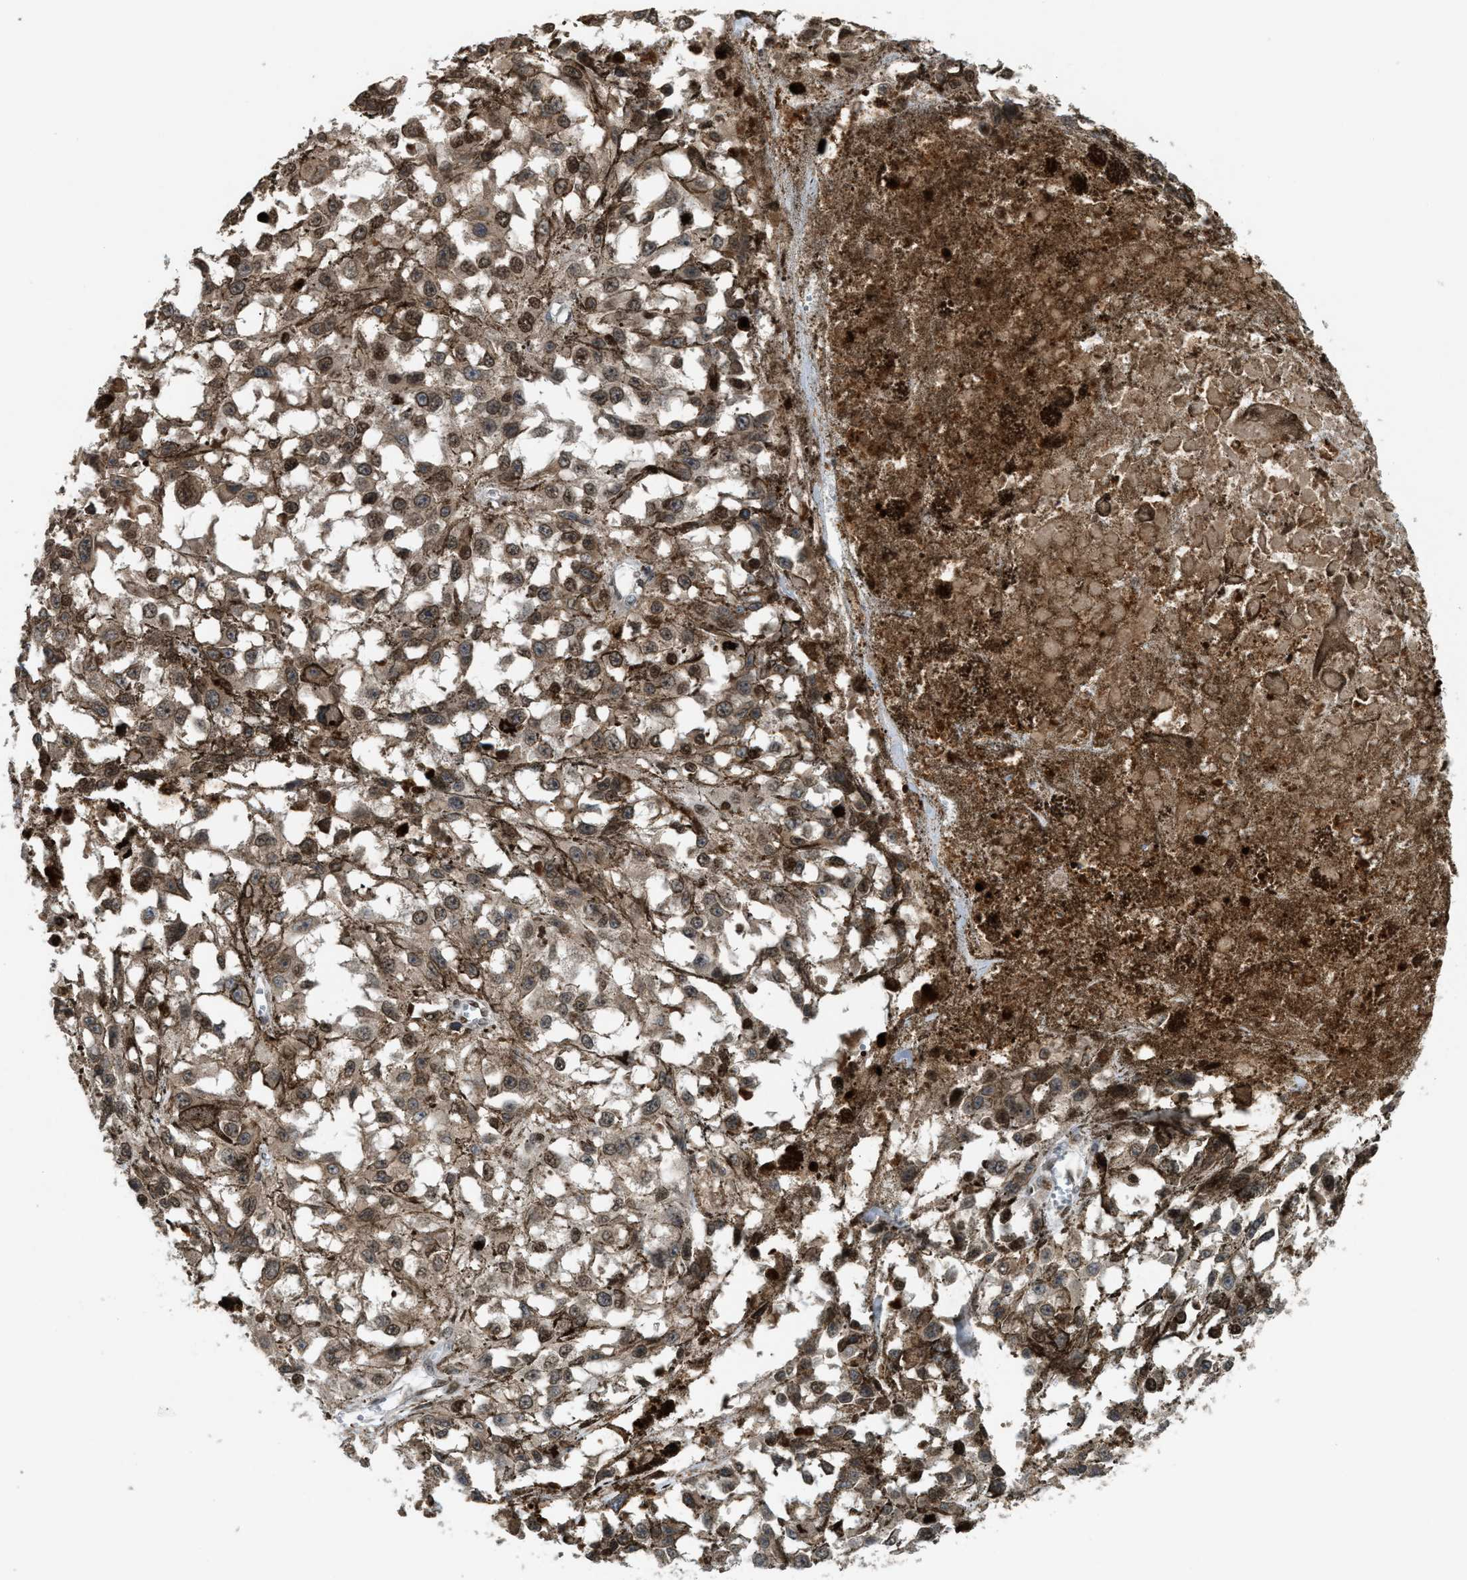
{"staining": {"intensity": "weak", "quantity": ">75%", "location": "cytoplasmic/membranous,nuclear"}, "tissue": "melanoma", "cell_type": "Tumor cells", "image_type": "cancer", "snomed": [{"axis": "morphology", "description": "Malignant melanoma, Metastatic site"}, {"axis": "topography", "description": "Lymph node"}], "caption": "IHC image of human malignant melanoma (metastatic site) stained for a protein (brown), which demonstrates low levels of weak cytoplasmic/membranous and nuclear staining in about >75% of tumor cells.", "gene": "PRUNE2", "patient": {"sex": "male", "age": 59}}